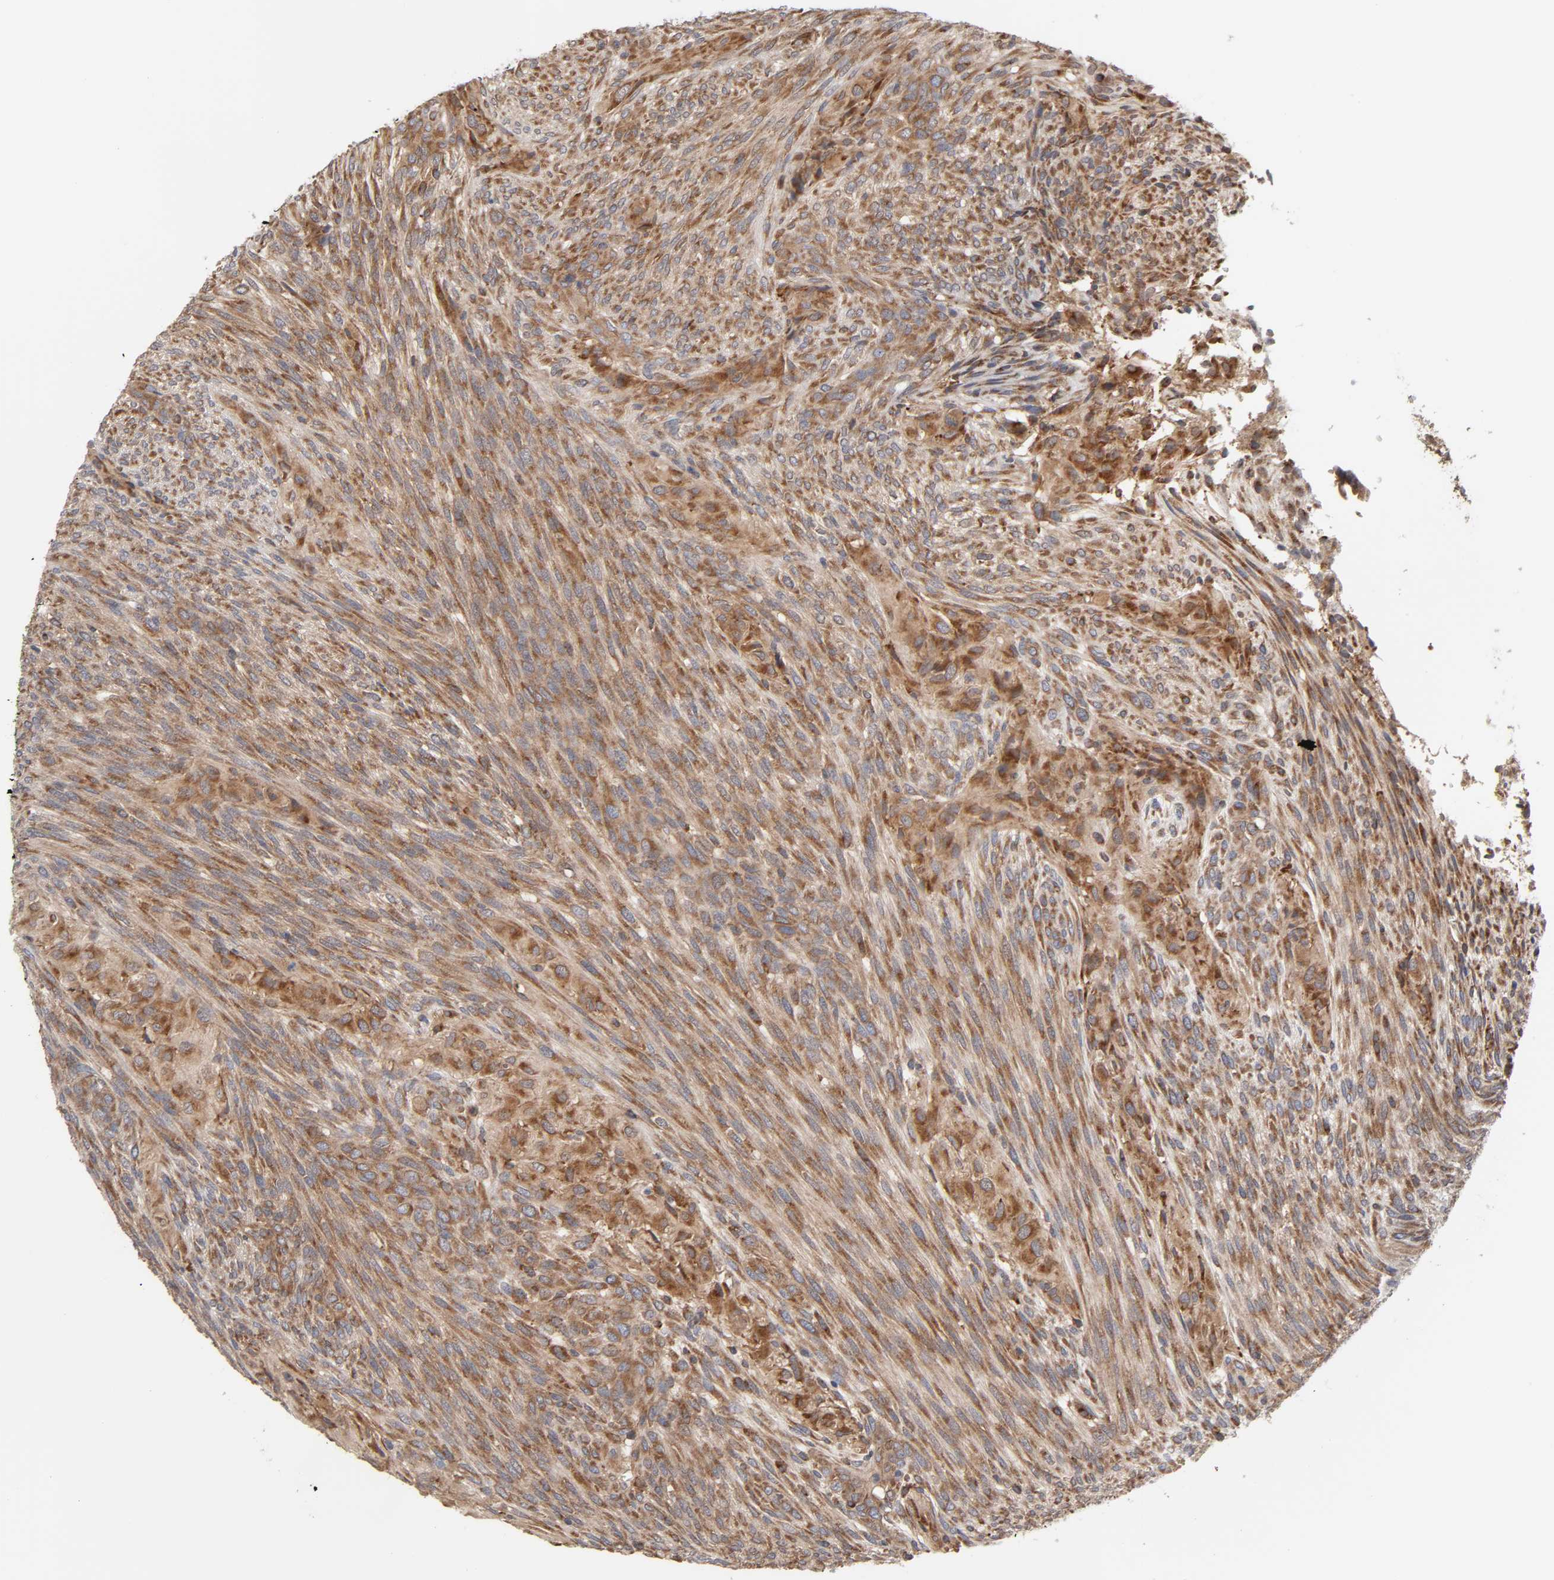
{"staining": {"intensity": "moderate", "quantity": ">75%", "location": "cytoplasmic/membranous"}, "tissue": "glioma", "cell_type": "Tumor cells", "image_type": "cancer", "snomed": [{"axis": "morphology", "description": "Glioma, malignant, High grade"}, {"axis": "topography", "description": "Cerebral cortex"}], "caption": "Glioma stained with a protein marker exhibits moderate staining in tumor cells.", "gene": "GNPTG", "patient": {"sex": "female", "age": 55}}